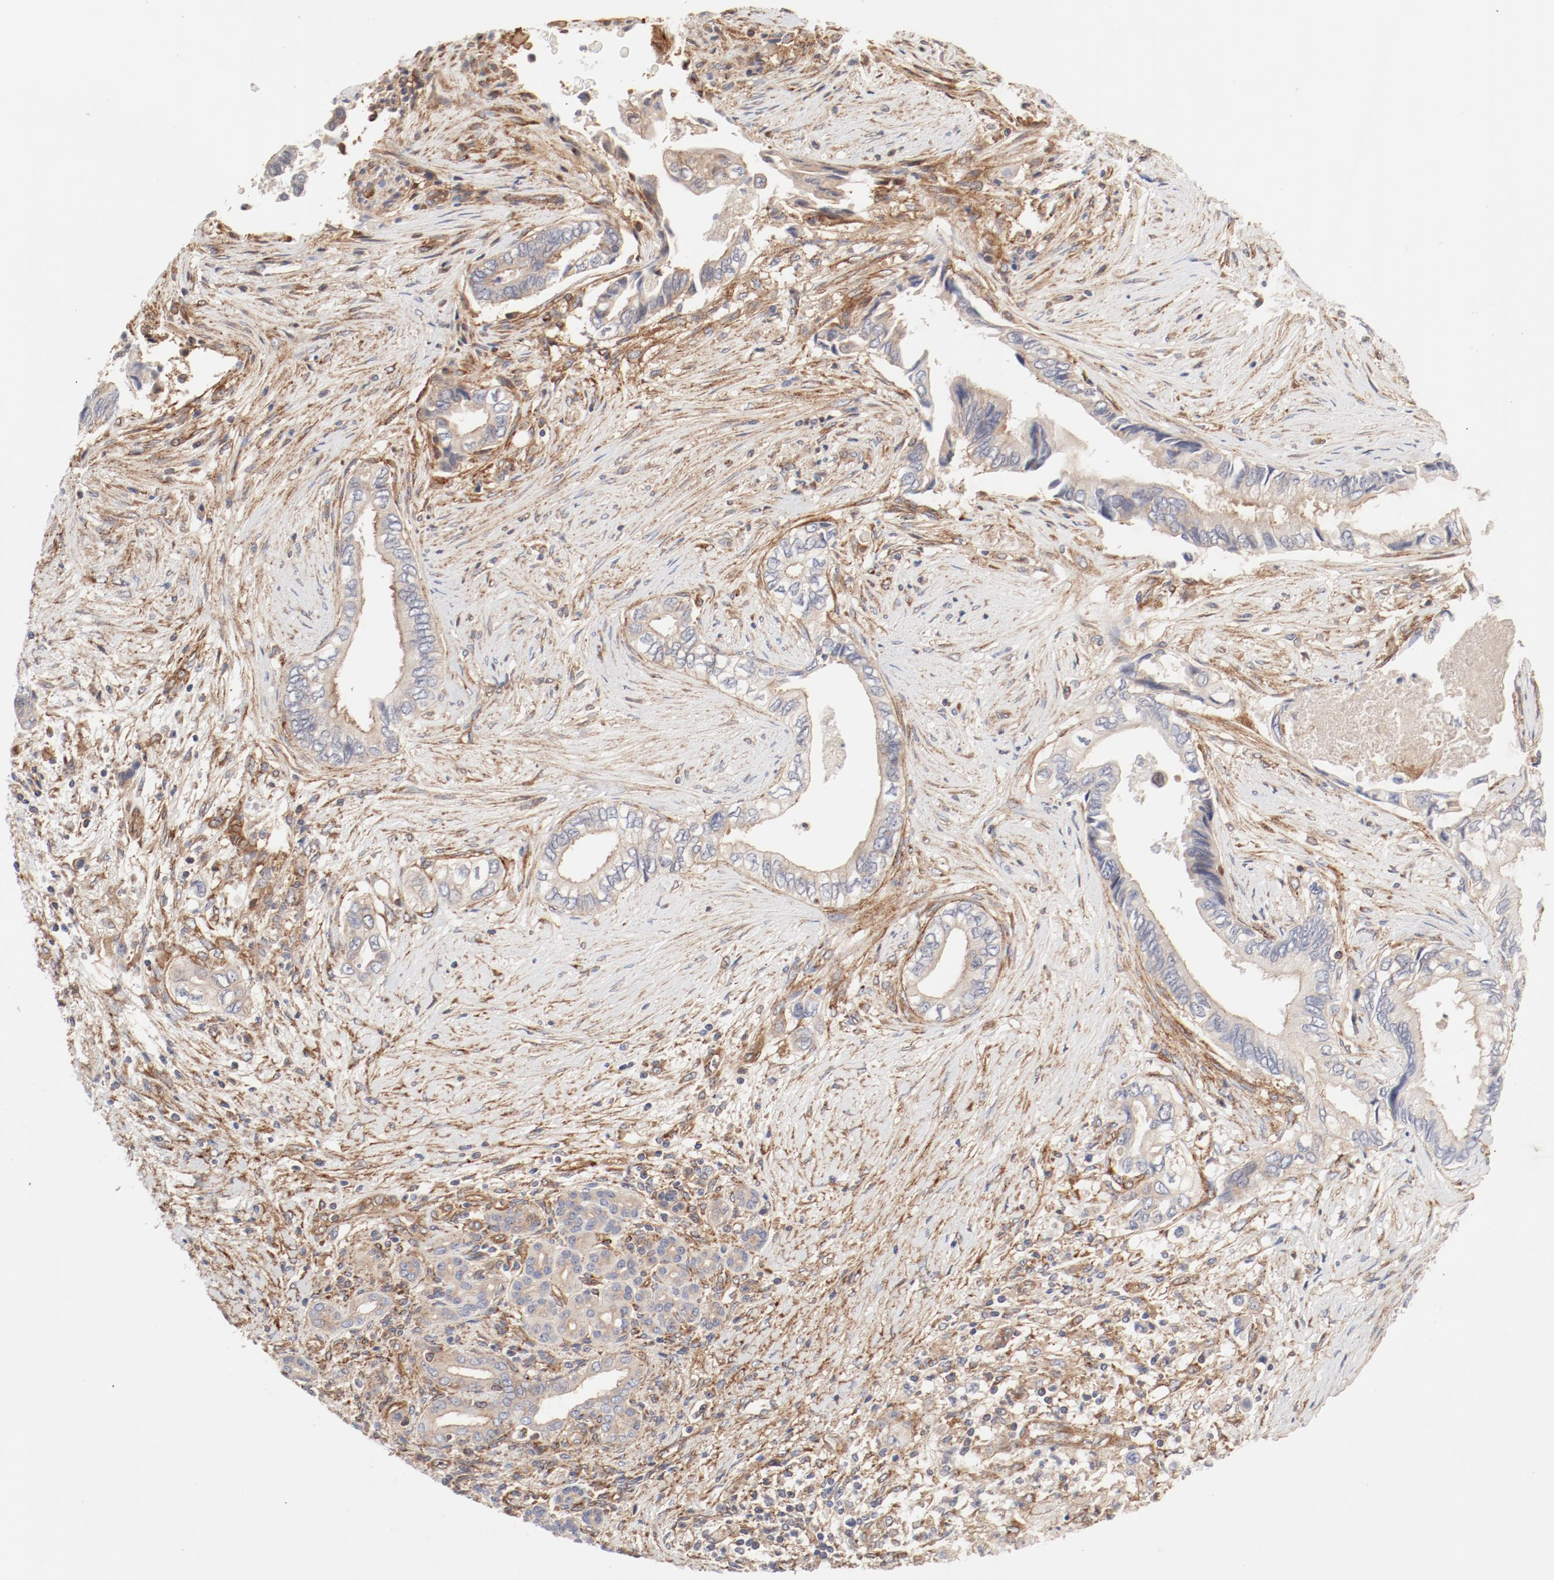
{"staining": {"intensity": "weak", "quantity": "25%-75%", "location": "cytoplasmic/membranous"}, "tissue": "pancreatic cancer", "cell_type": "Tumor cells", "image_type": "cancer", "snomed": [{"axis": "morphology", "description": "Adenocarcinoma, NOS"}, {"axis": "topography", "description": "Pancreas"}], "caption": "Human pancreatic cancer stained with a brown dye reveals weak cytoplasmic/membranous positive staining in approximately 25%-75% of tumor cells.", "gene": "AP2A1", "patient": {"sex": "female", "age": 66}}